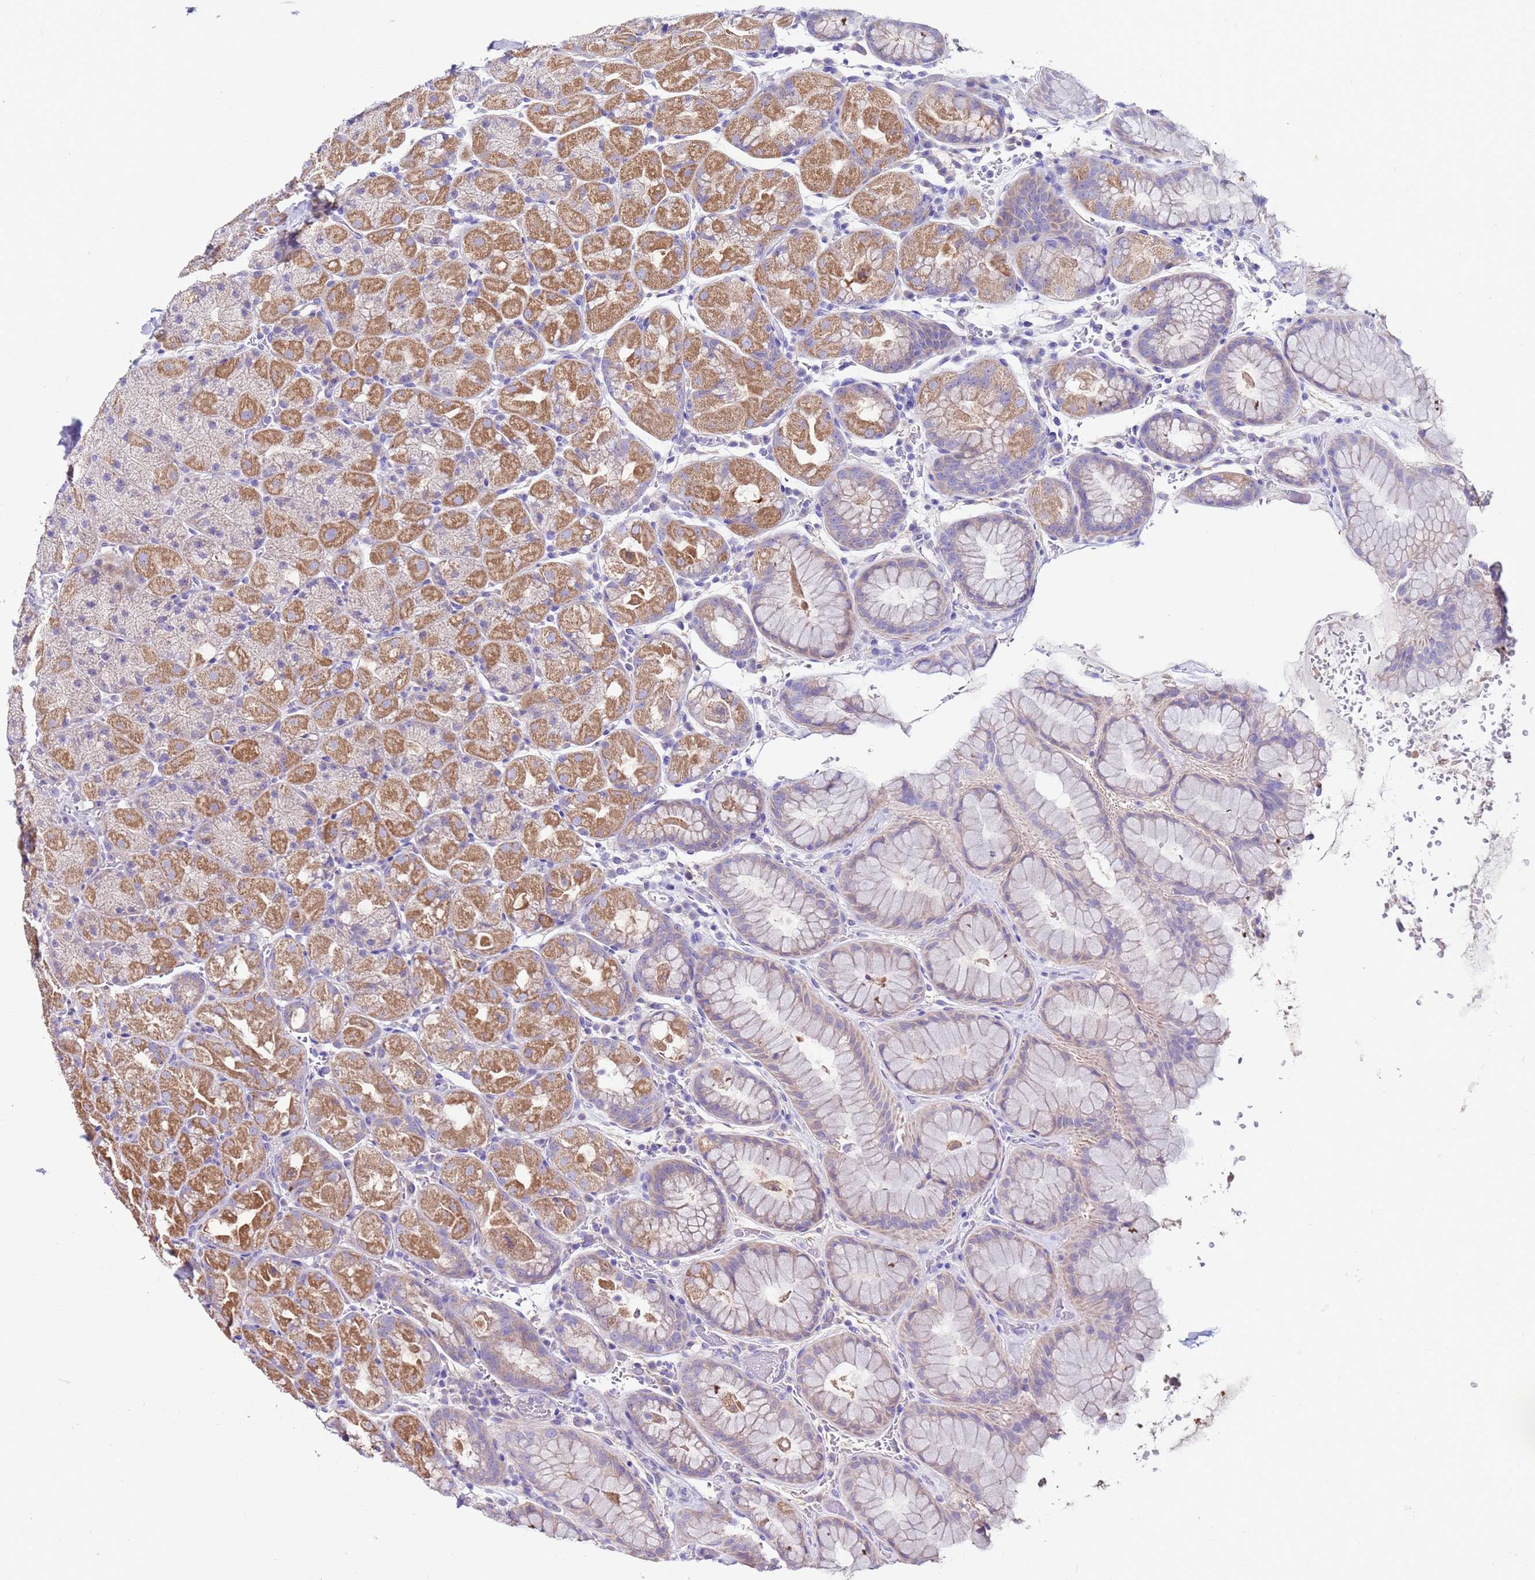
{"staining": {"intensity": "moderate", "quantity": "25%-75%", "location": "cytoplasmic/membranous"}, "tissue": "stomach", "cell_type": "Glandular cells", "image_type": "normal", "snomed": [{"axis": "morphology", "description": "Normal tissue, NOS"}, {"axis": "topography", "description": "Stomach, upper"}, {"axis": "topography", "description": "Stomach, lower"}], "caption": "Glandular cells exhibit medium levels of moderate cytoplasmic/membranous expression in about 25%-75% of cells in normal stomach.", "gene": "MYBPC3", "patient": {"sex": "male", "age": 67}}